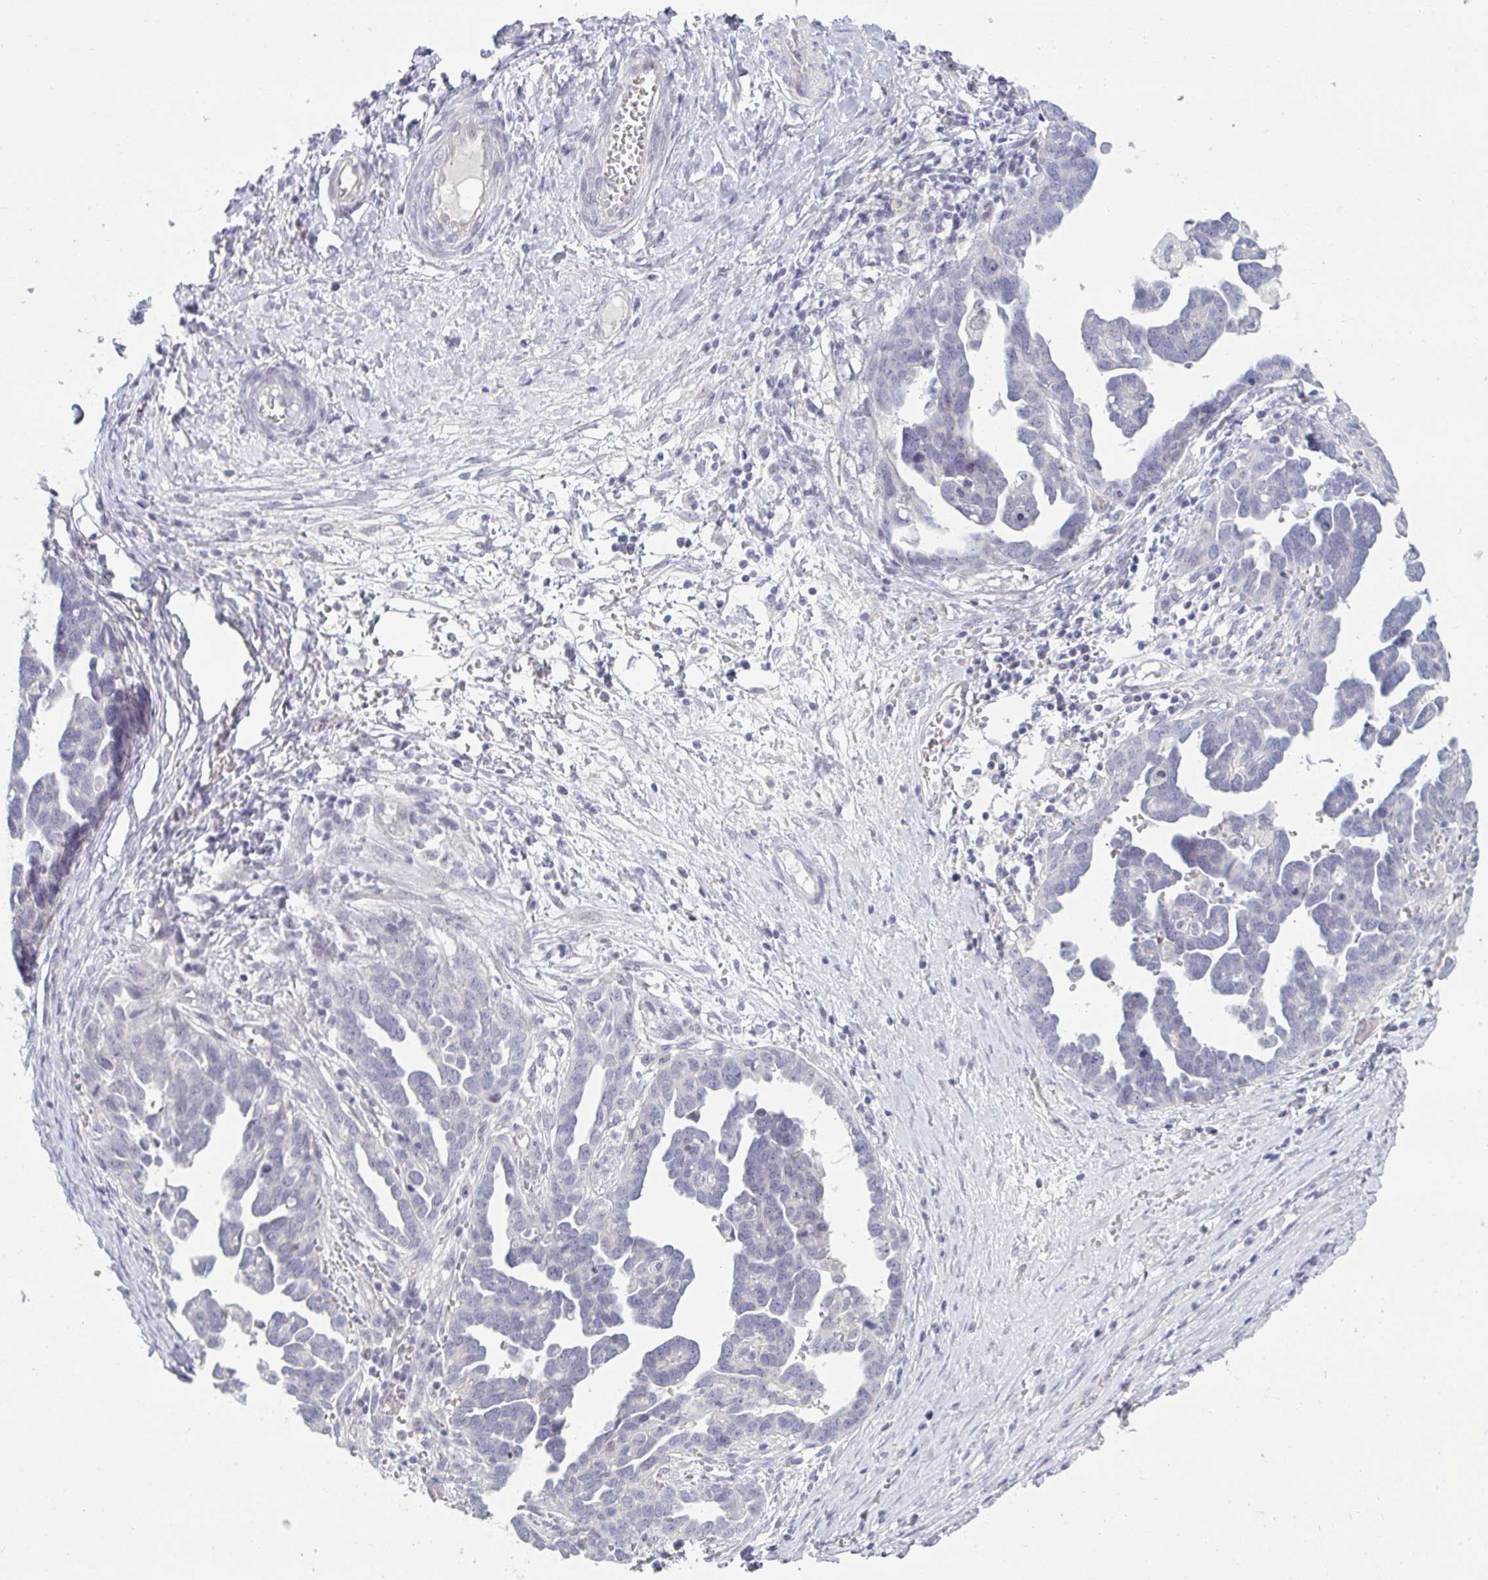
{"staining": {"intensity": "negative", "quantity": "none", "location": "none"}, "tissue": "ovarian cancer", "cell_type": "Tumor cells", "image_type": "cancer", "snomed": [{"axis": "morphology", "description": "Cystadenocarcinoma, serous, NOS"}, {"axis": "topography", "description": "Ovary"}], "caption": "High magnification brightfield microscopy of serous cystadenocarcinoma (ovarian) stained with DAB (brown) and counterstained with hematoxylin (blue): tumor cells show no significant expression.", "gene": "RNASEH1", "patient": {"sex": "female", "age": 54}}